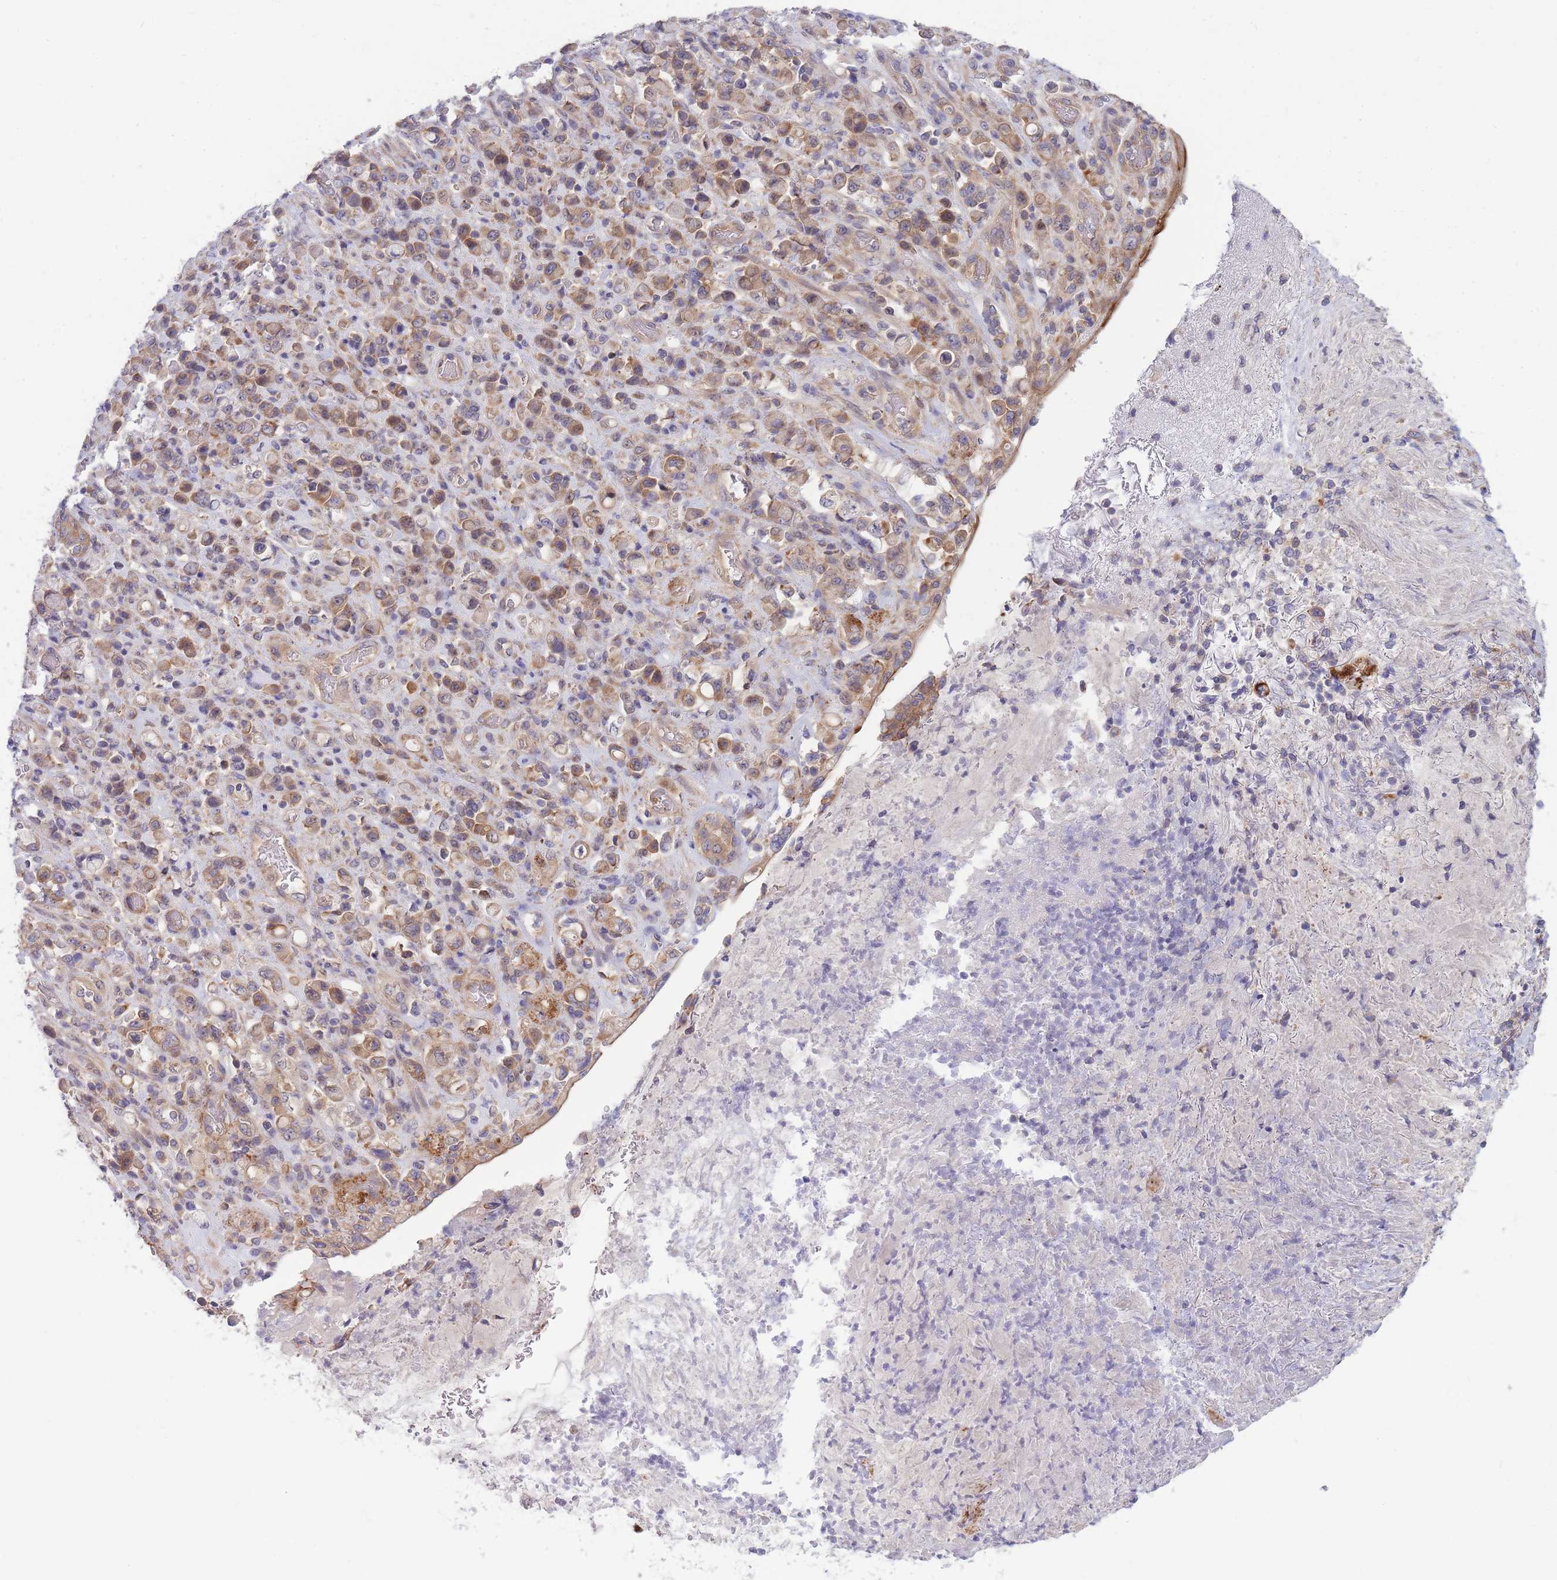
{"staining": {"intensity": "moderate", "quantity": ">75%", "location": "cytoplasmic/membranous"}, "tissue": "stomach cancer", "cell_type": "Tumor cells", "image_type": "cancer", "snomed": [{"axis": "morphology", "description": "Normal tissue, NOS"}, {"axis": "morphology", "description": "Adenocarcinoma, NOS"}, {"axis": "topography", "description": "Stomach"}], "caption": "Stomach cancer (adenocarcinoma) stained for a protein reveals moderate cytoplasmic/membranous positivity in tumor cells. (DAB (3,3'-diaminobenzidine) = brown stain, brightfield microscopy at high magnification).", "gene": "PFDN6", "patient": {"sex": "female", "age": 79}}